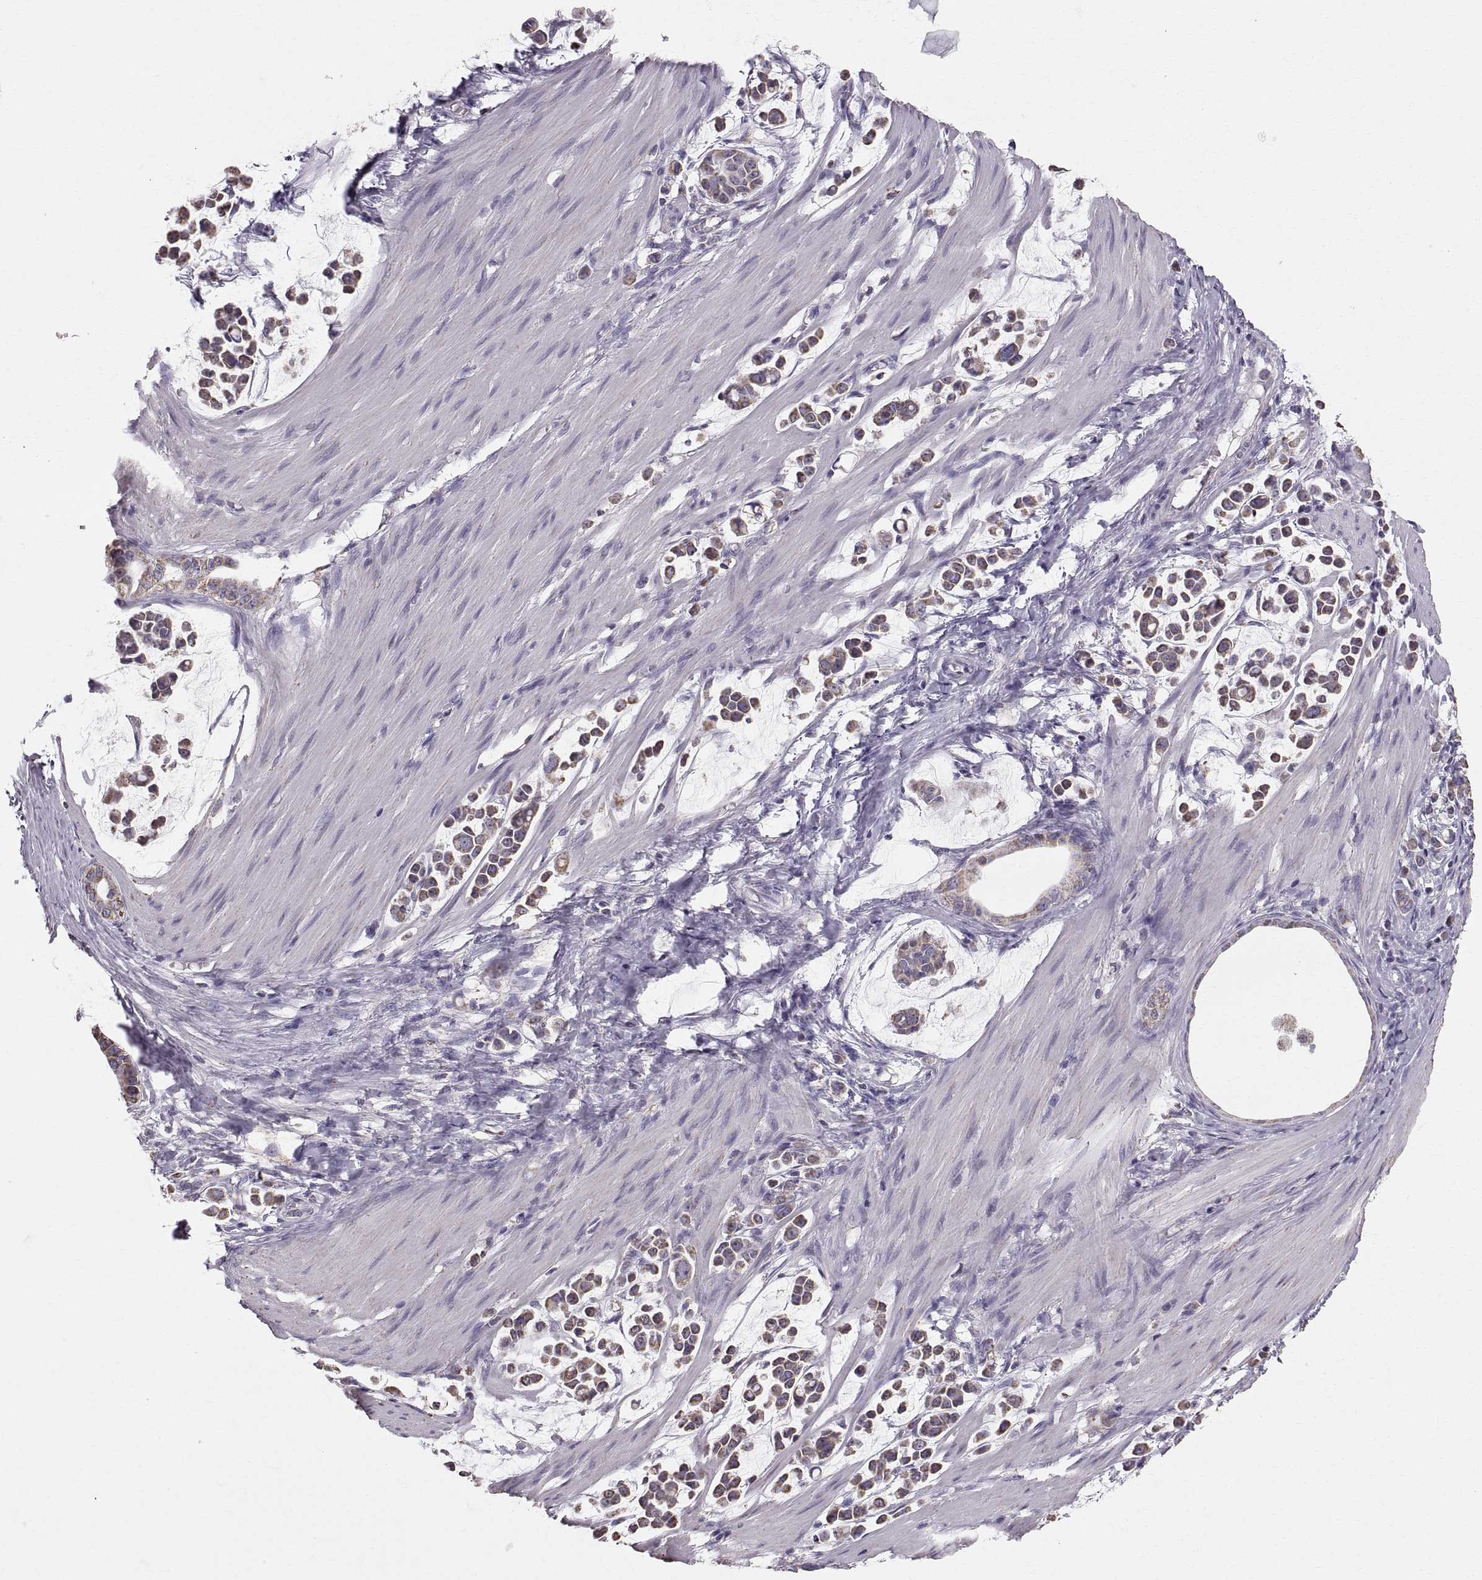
{"staining": {"intensity": "weak", "quantity": "25%-75%", "location": "cytoplasmic/membranous"}, "tissue": "stomach cancer", "cell_type": "Tumor cells", "image_type": "cancer", "snomed": [{"axis": "morphology", "description": "Adenocarcinoma, NOS"}, {"axis": "topography", "description": "Stomach"}], "caption": "This histopathology image shows immunohistochemistry (IHC) staining of human stomach cancer, with low weak cytoplasmic/membranous staining in about 25%-75% of tumor cells.", "gene": "STMND1", "patient": {"sex": "male", "age": 82}}